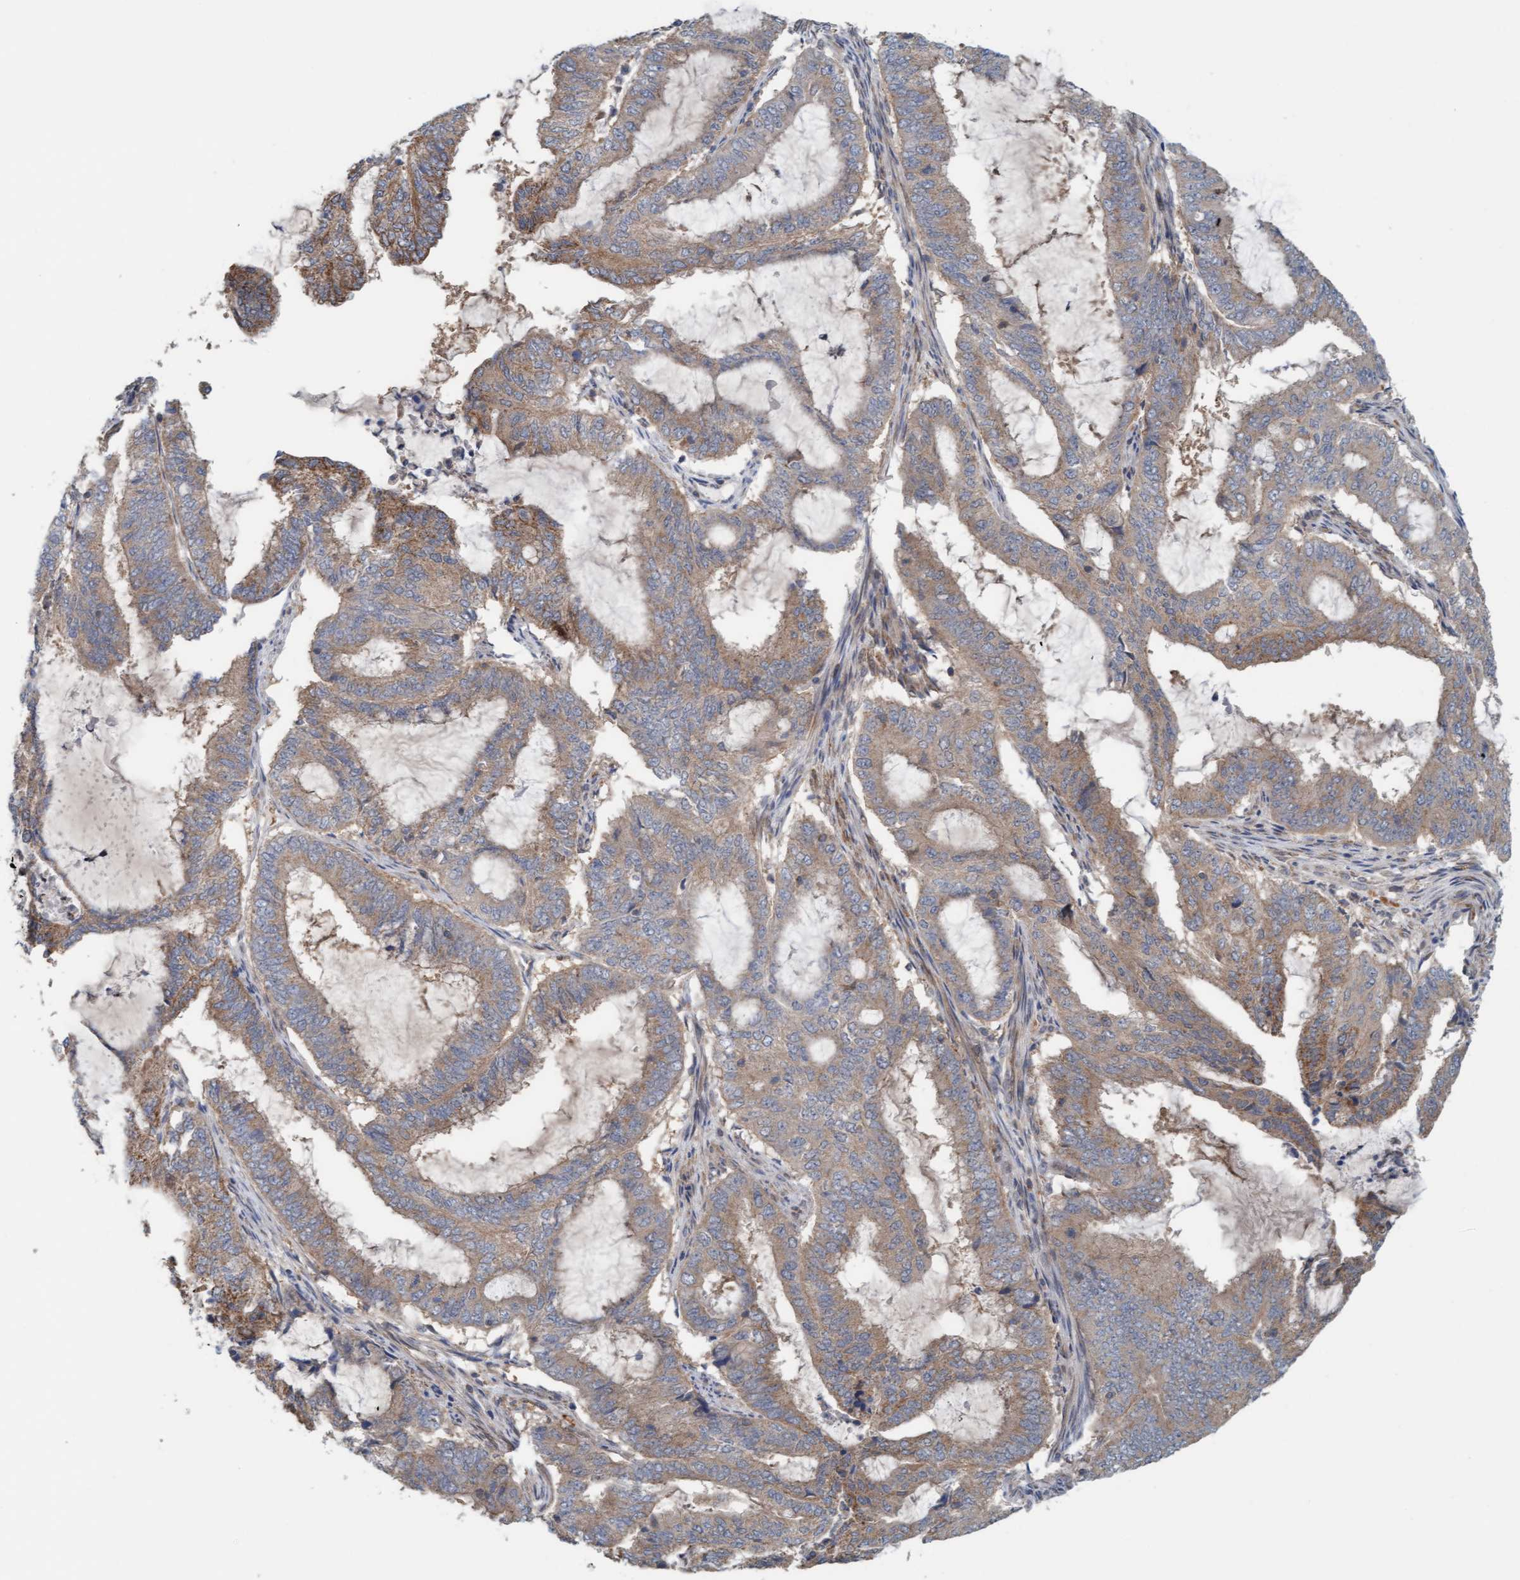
{"staining": {"intensity": "moderate", "quantity": "25%-75%", "location": "cytoplasmic/membranous"}, "tissue": "endometrial cancer", "cell_type": "Tumor cells", "image_type": "cancer", "snomed": [{"axis": "morphology", "description": "Adenocarcinoma, NOS"}, {"axis": "topography", "description": "Endometrium"}], "caption": "Immunohistochemistry (IHC) (DAB (3,3'-diaminobenzidine)) staining of human endometrial cancer (adenocarcinoma) shows moderate cytoplasmic/membranous protein expression in approximately 25%-75% of tumor cells.", "gene": "UBAP1", "patient": {"sex": "female", "age": 51}}